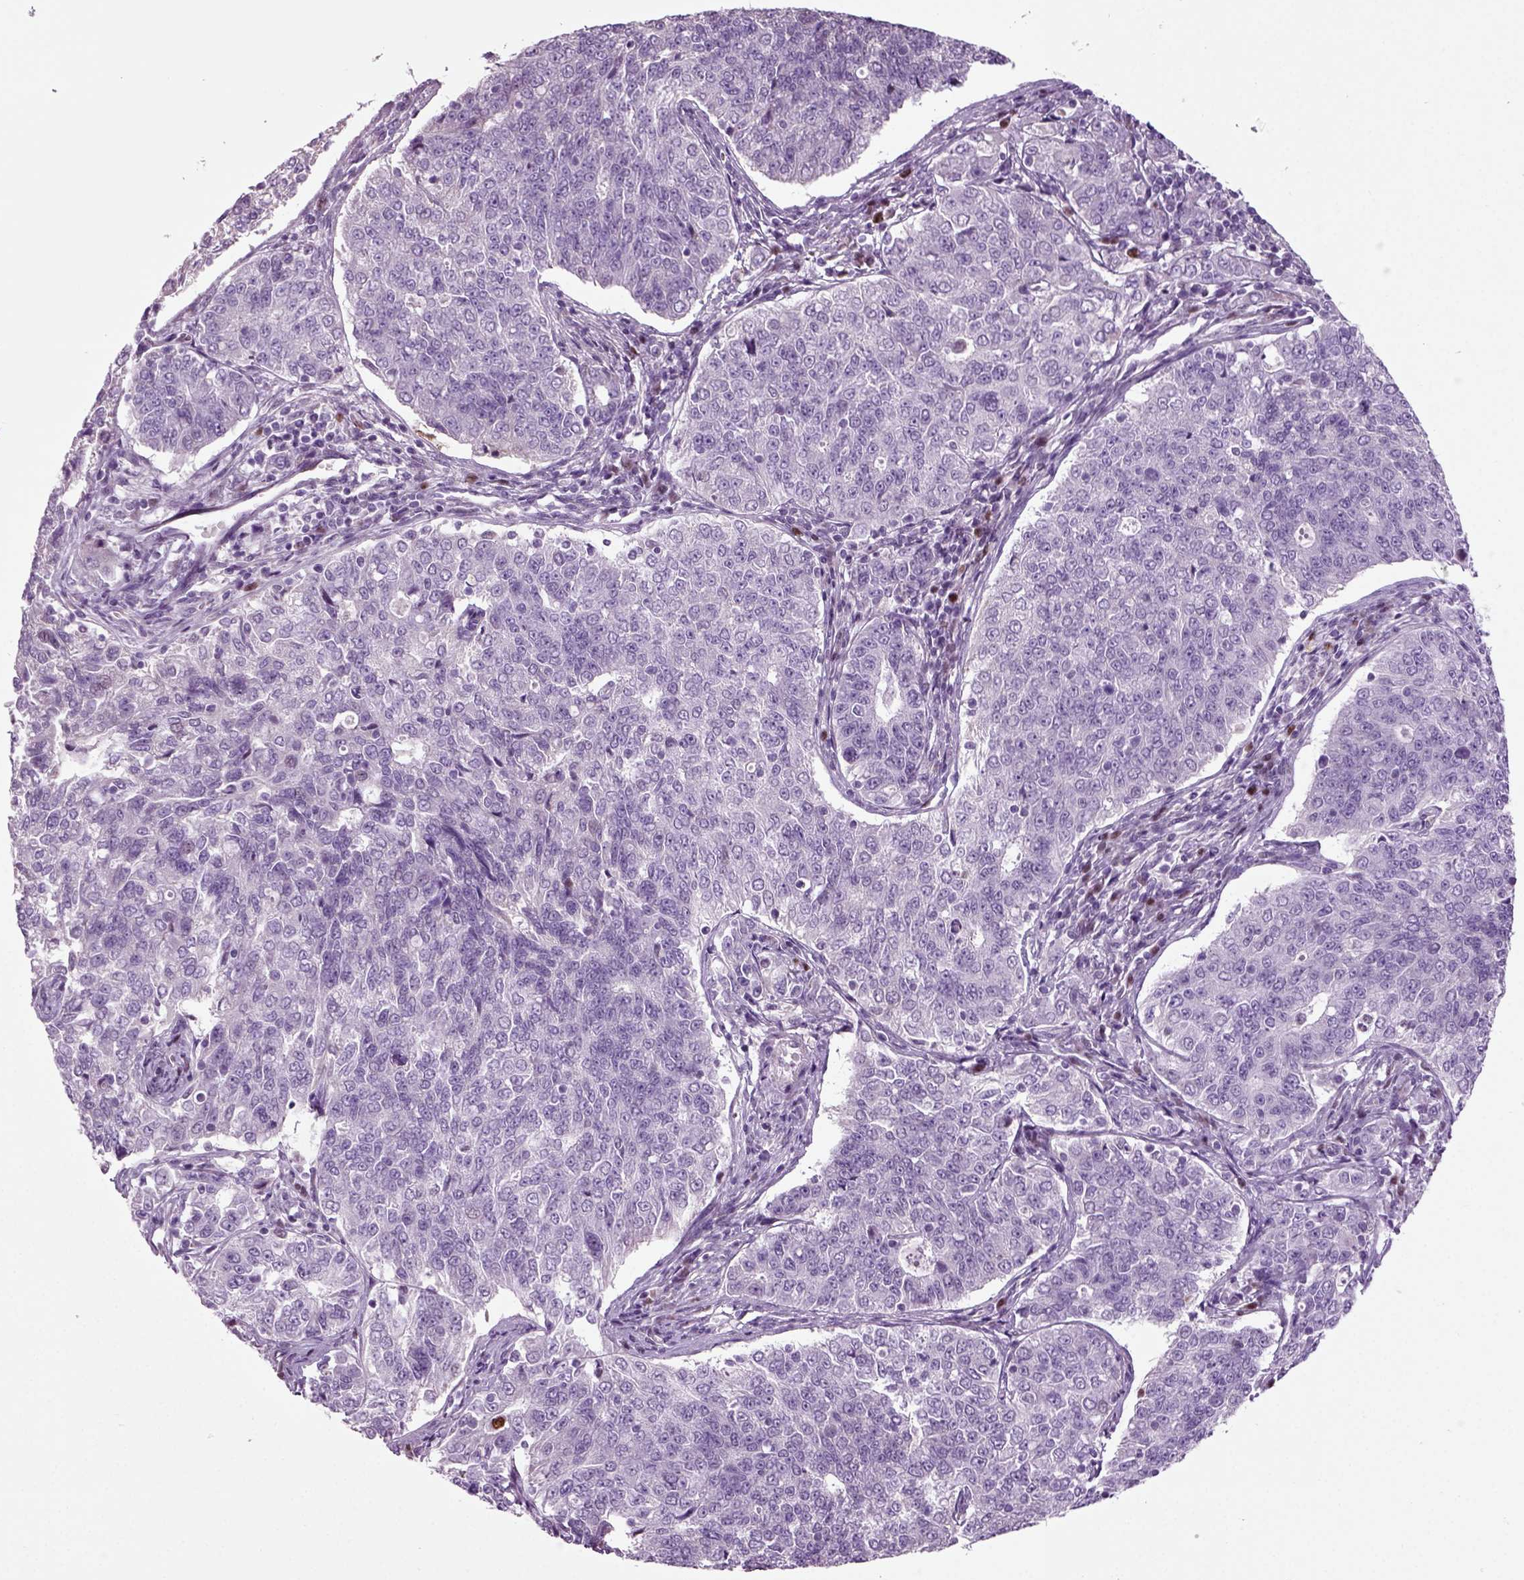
{"staining": {"intensity": "negative", "quantity": "none", "location": "none"}, "tissue": "endometrial cancer", "cell_type": "Tumor cells", "image_type": "cancer", "snomed": [{"axis": "morphology", "description": "Adenocarcinoma, NOS"}, {"axis": "topography", "description": "Endometrium"}], "caption": "Adenocarcinoma (endometrial) was stained to show a protein in brown. There is no significant staining in tumor cells.", "gene": "ARID3A", "patient": {"sex": "female", "age": 43}}